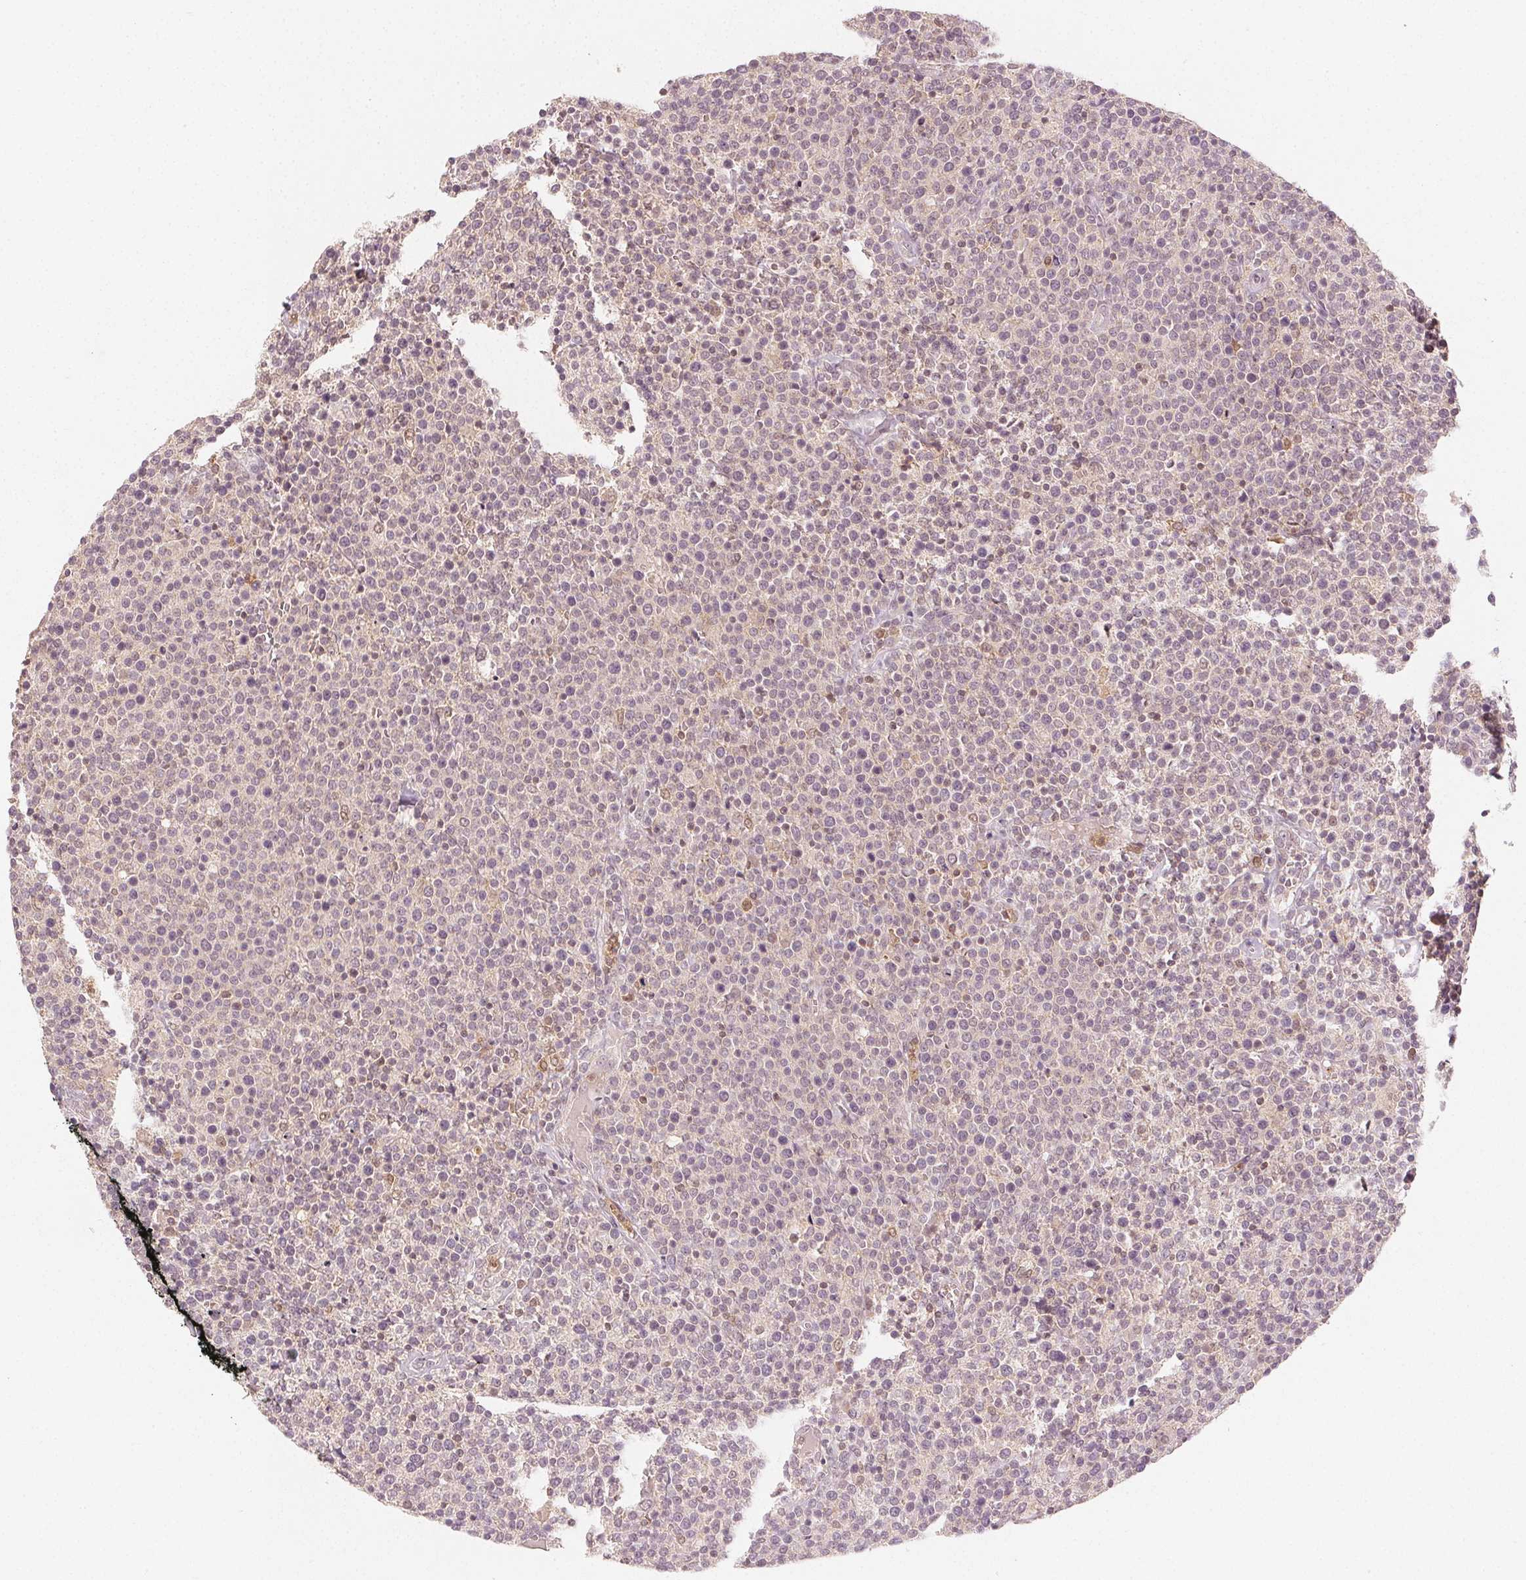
{"staining": {"intensity": "negative", "quantity": "none", "location": "none"}, "tissue": "lymphoma", "cell_type": "Tumor cells", "image_type": "cancer", "snomed": [{"axis": "morphology", "description": "Malignant lymphoma, non-Hodgkin's type, High grade"}, {"axis": "topography", "description": "Lymph node"}], "caption": "DAB (3,3'-diaminobenzidine) immunohistochemical staining of lymphoma displays no significant expression in tumor cells.", "gene": "MAPK14", "patient": {"sex": "male", "age": 61}}